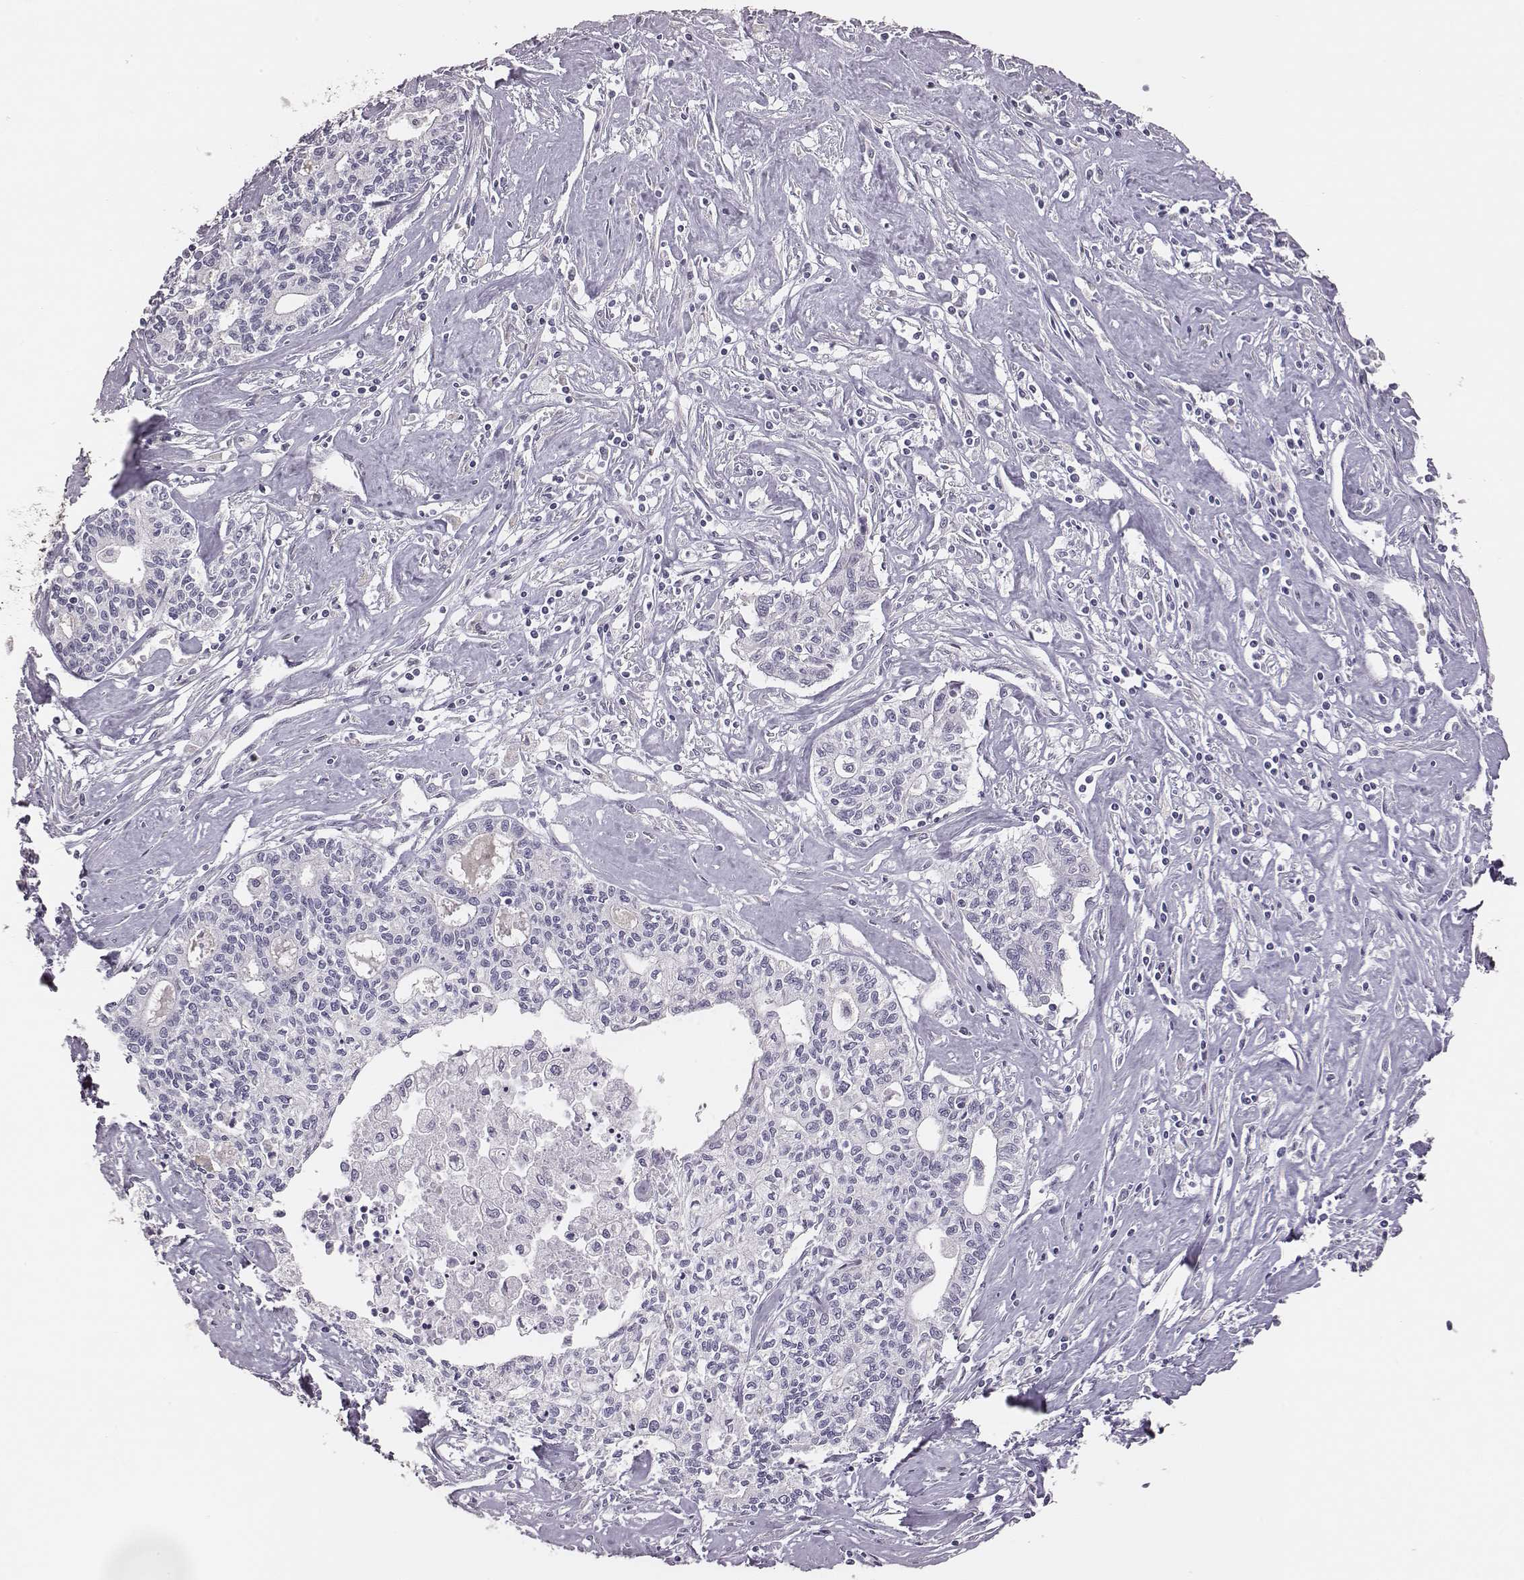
{"staining": {"intensity": "negative", "quantity": "none", "location": "none"}, "tissue": "liver cancer", "cell_type": "Tumor cells", "image_type": "cancer", "snomed": [{"axis": "morphology", "description": "Cholangiocarcinoma"}, {"axis": "topography", "description": "Liver"}], "caption": "Immunohistochemistry (IHC) histopathology image of neoplastic tissue: human liver cancer (cholangiocarcinoma) stained with DAB exhibits no significant protein staining in tumor cells.", "gene": "GUCA1A", "patient": {"sex": "female", "age": 61}}